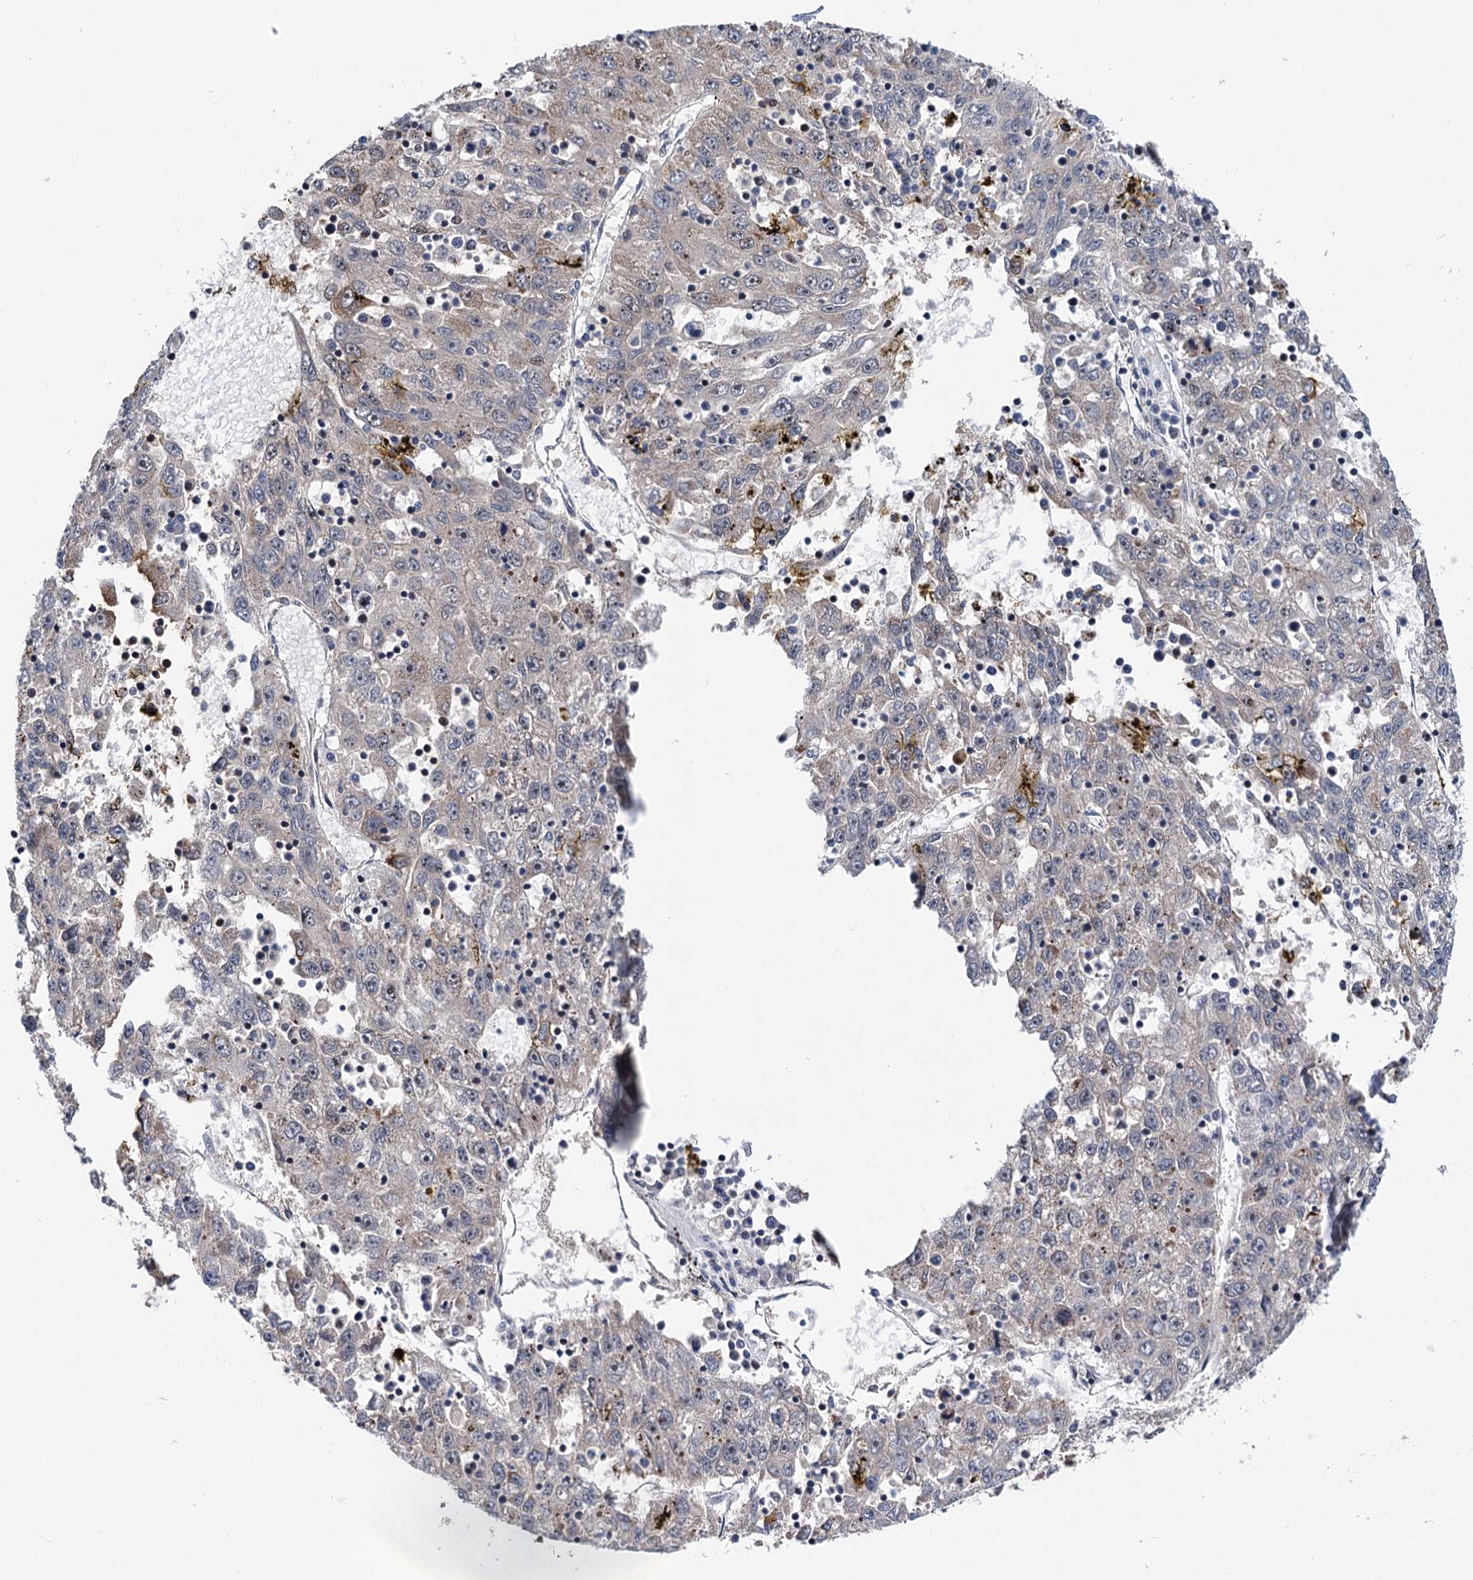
{"staining": {"intensity": "negative", "quantity": "none", "location": "none"}, "tissue": "liver cancer", "cell_type": "Tumor cells", "image_type": "cancer", "snomed": [{"axis": "morphology", "description": "Carcinoma, Hepatocellular, NOS"}, {"axis": "topography", "description": "Liver"}], "caption": "High magnification brightfield microscopy of hepatocellular carcinoma (liver) stained with DAB (3,3'-diaminobenzidine) (brown) and counterstained with hematoxylin (blue): tumor cells show no significant positivity.", "gene": "UBR1", "patient": {"sex": "male", "age": 49}}